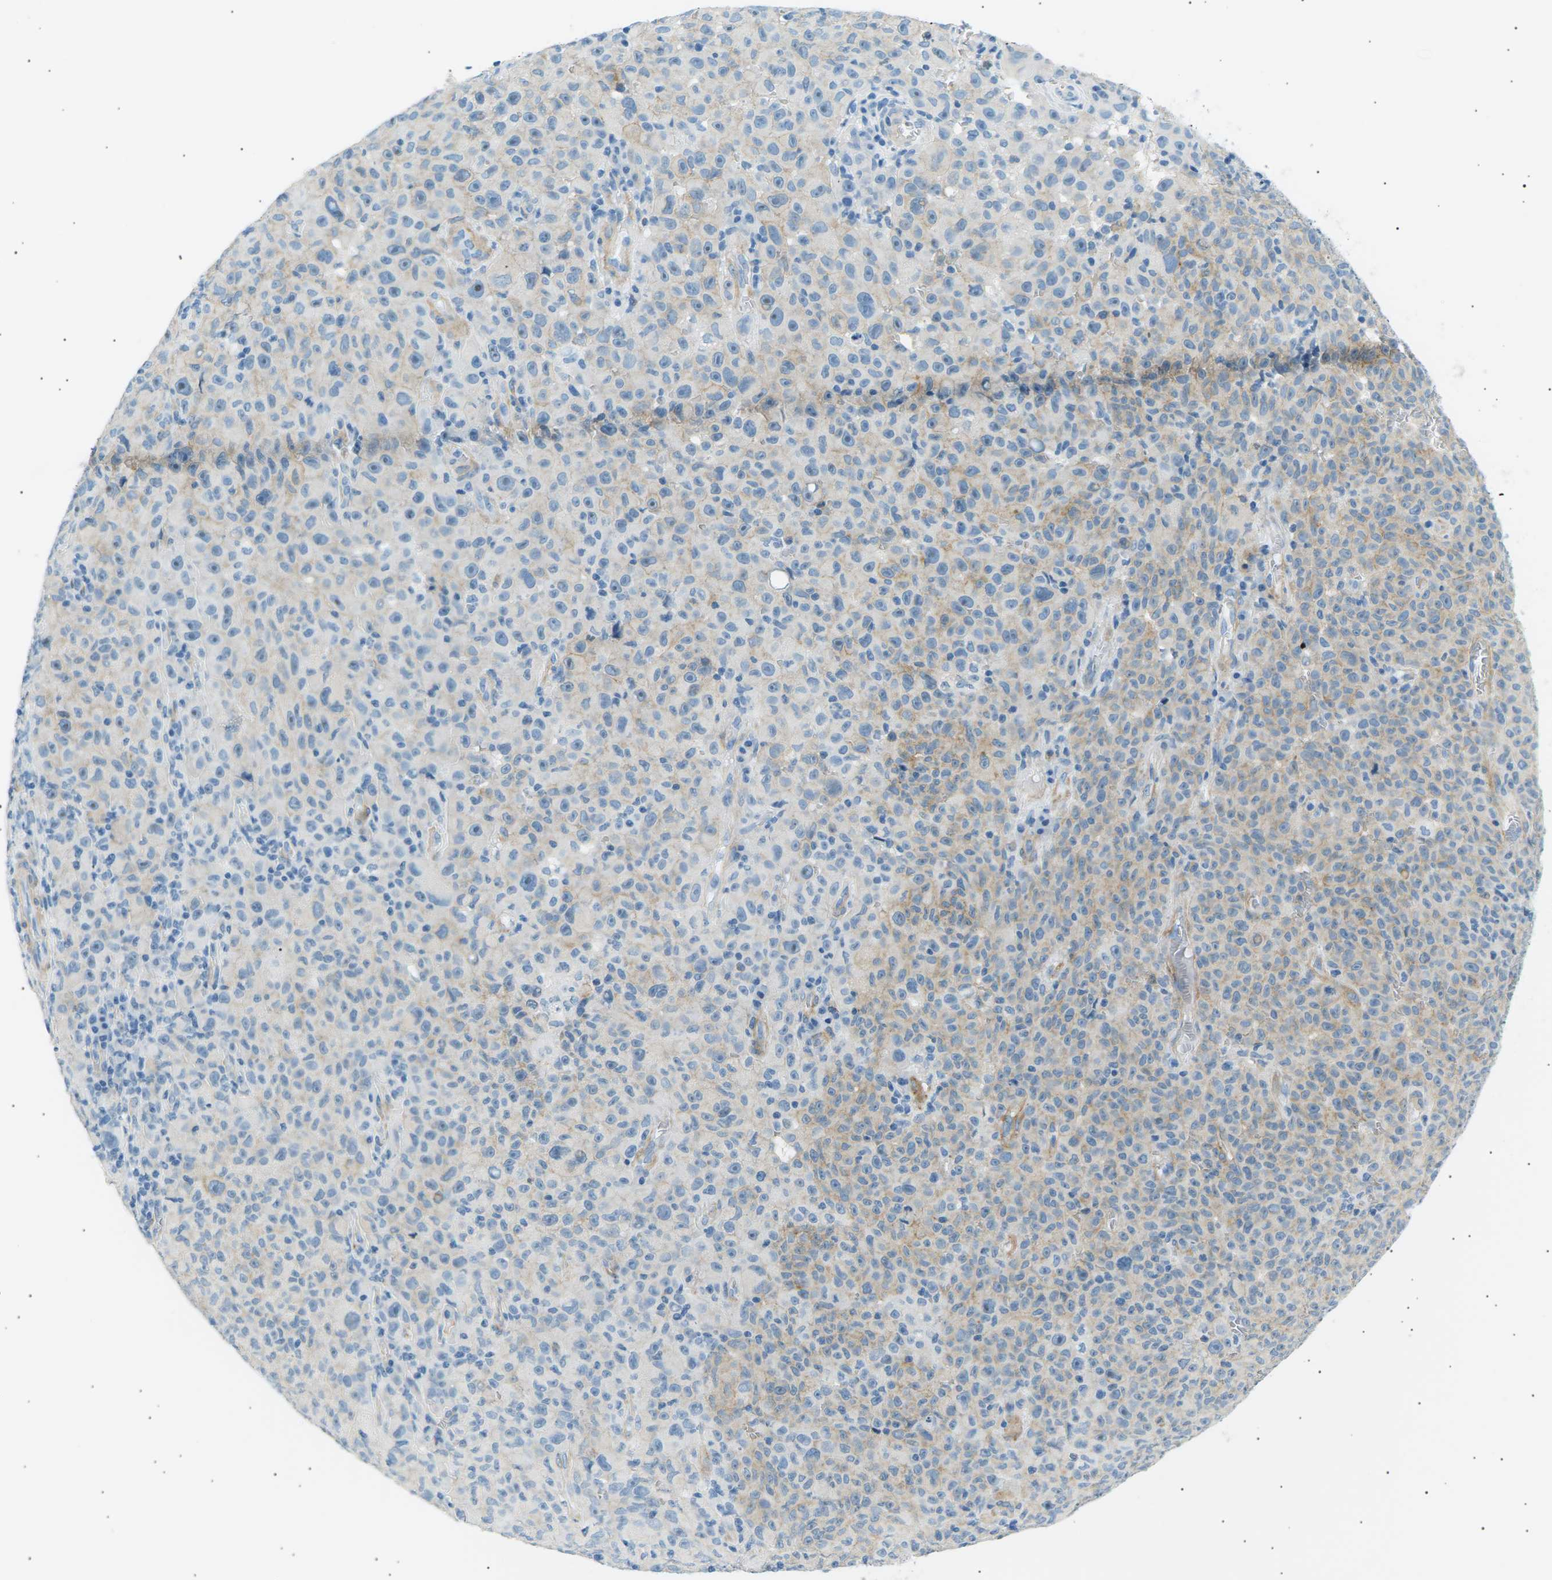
{"staining": {"intensity": "weak", "quantity": "25%-75%", "location": "cytoplasmic/membranous"}, "tissue": "melanoma", "cell_type": "Tumor cells", "image_type": "cancer", "snomed": [{"axis": "morphology", "description": "Malignant melanoma, NOS"}, {"axis": "topography", "description": "Skin"}], "caption": "Brown immunohistochemical staining in melanoma shows weak cytoplasmic/membranous expression in approximately 25%-75% of tumor cells.", "gene": "SEPTIN5", "patient": {"sex": "female", "age": 82}}